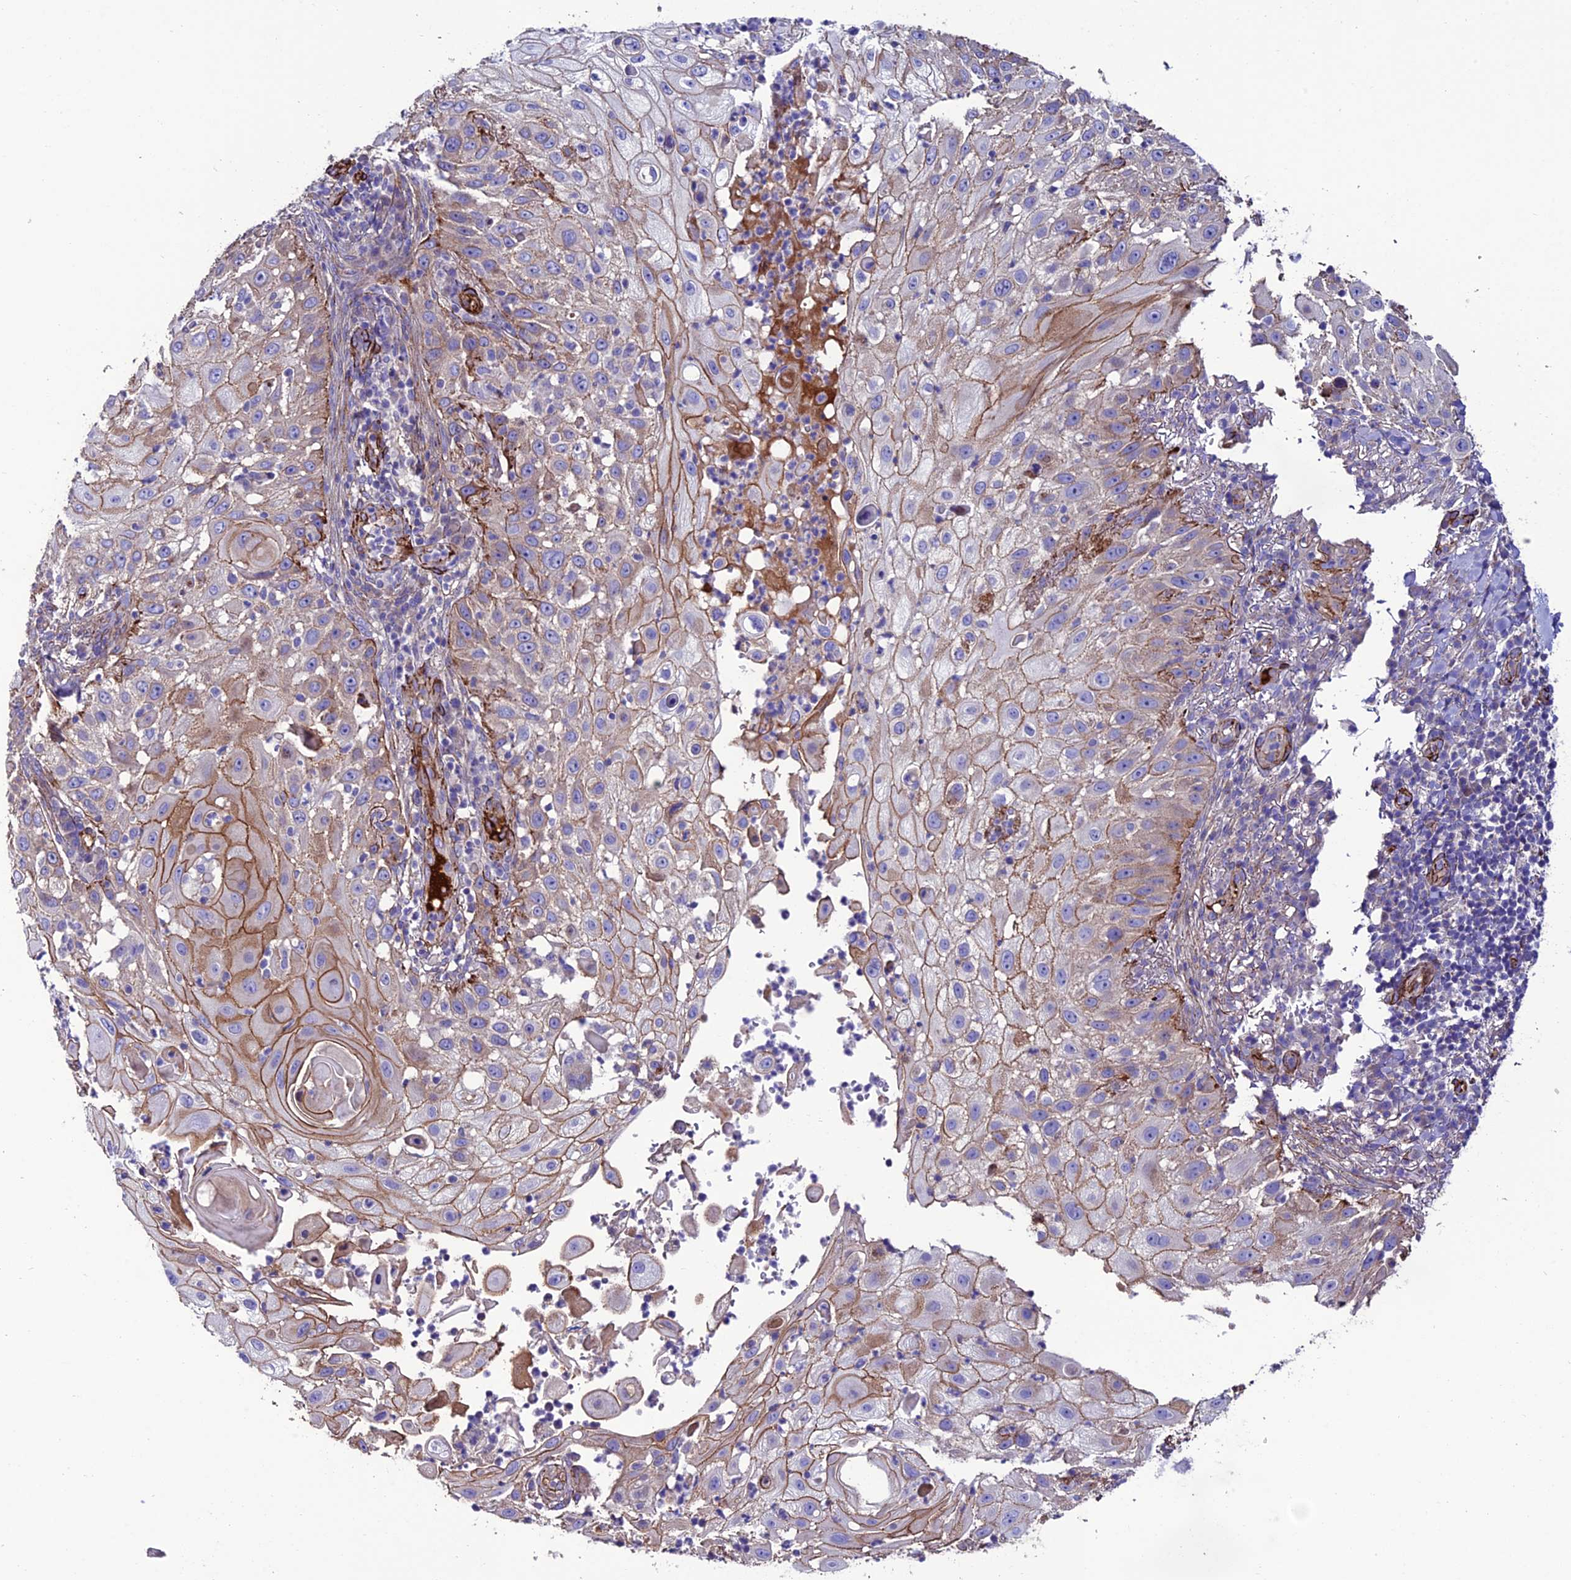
{"staining": {"intensity": "moderate", "quantity": "25%-75%", "location": "cytoplasmic/membranous"}, "tissue": "skin cancer", "cell_type": "Tumor cells", "image_type": "cancer", "snomed": [{"axis": "morphology", "description": "Squamous cell carcinoma, NOS"}, {"axis": "topography", "description": "Skin"}], "caption": "Skin cancer (squamous cell carcinoma) was stained to show a protein in brown. There is medium levels of moderate cytoplasmic/membranous staining in about 25%-75% of tumor cells.", "gene": "REX1BD", "patient": {"sex": "female", "age": 44}}